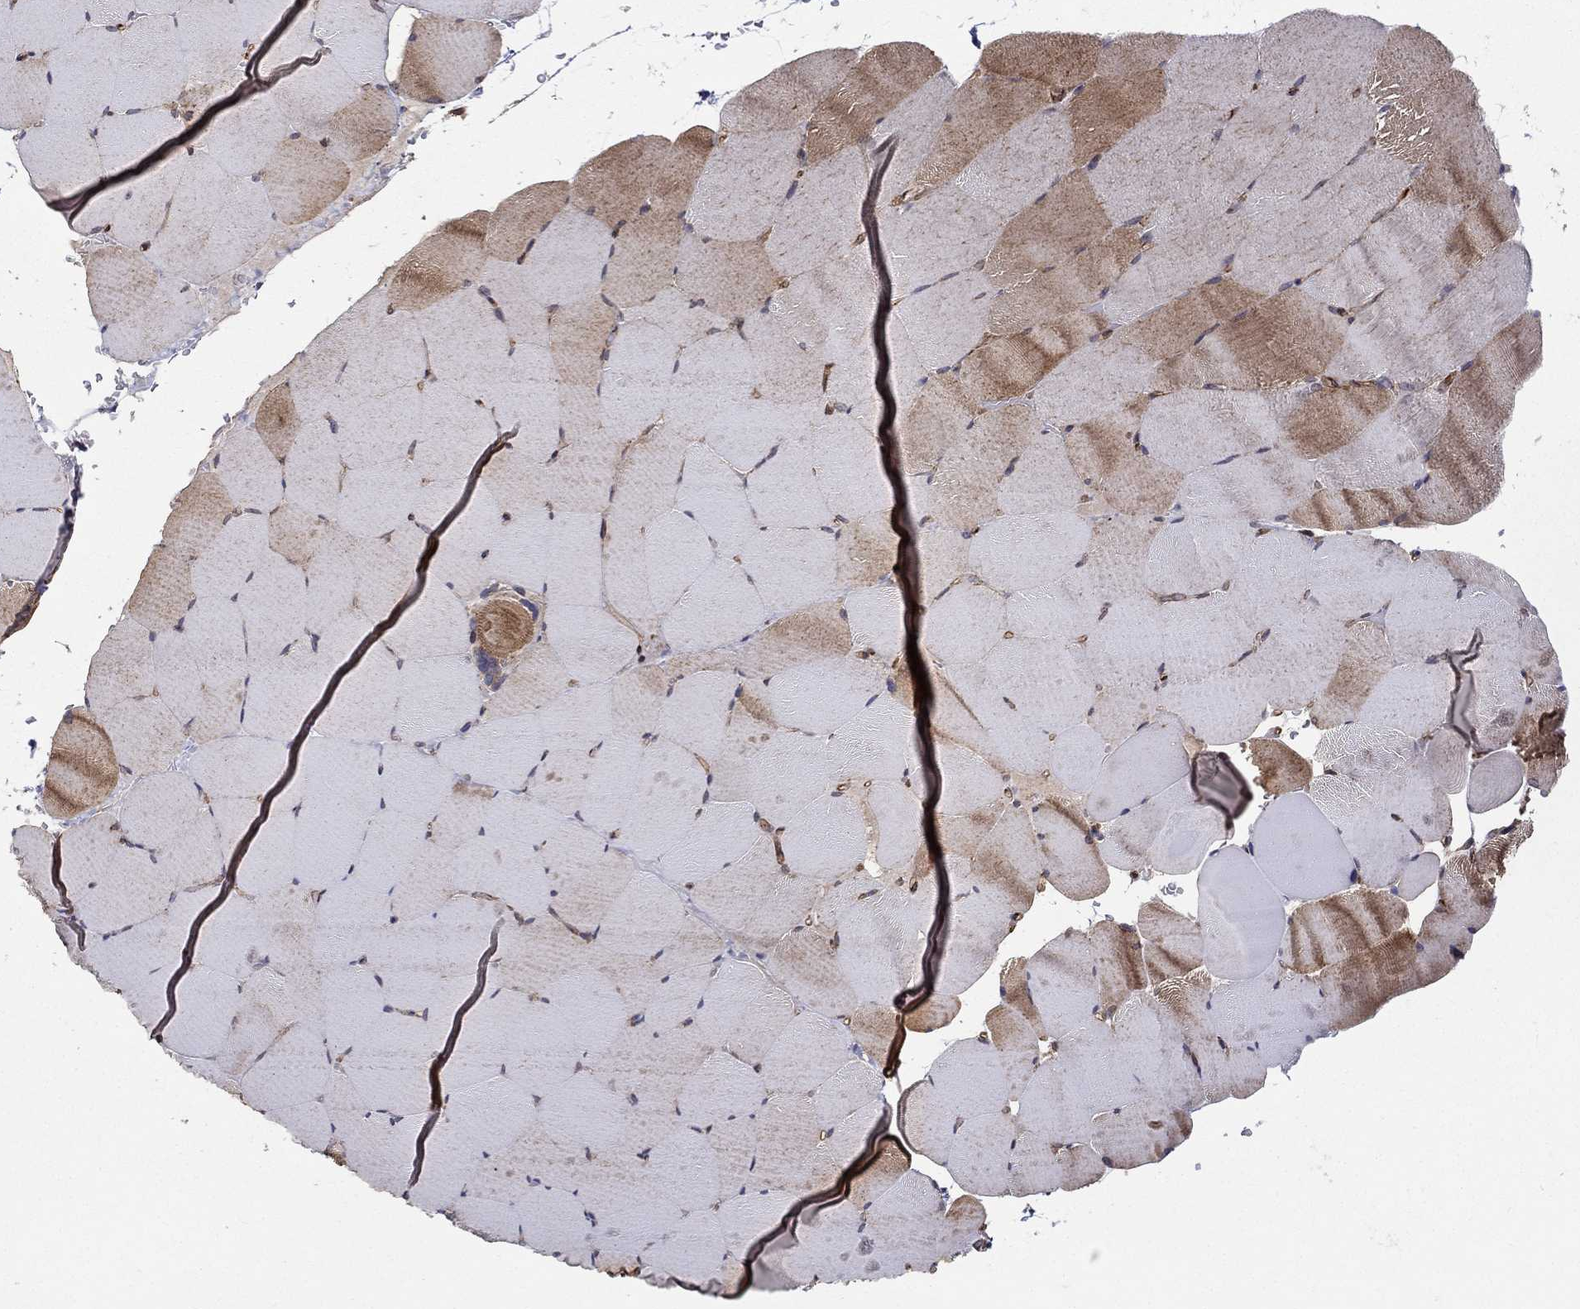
{"staining": {"intensity": "strong", "quantity": "25%-75%", "location": "cytoplasmic/membranous"}, "tissue": "skeletal muscle", "cell_type": "Myocytes", "image_type": "normal", "snomed": [{"axis": "morphology", "description": "Normal tissue, NOS"}, {"axis": "topography", "description": "Skeletal muscle"}], "caption": "Benign skeletal muscle exhibits strong cytoplasmic/membranous expression in about 25%-75% of myocytes (IHC, brightfield microscopy, high magnification)..", "gene": "BMERB1", "patient": {"sex": "female", "age": 37}}